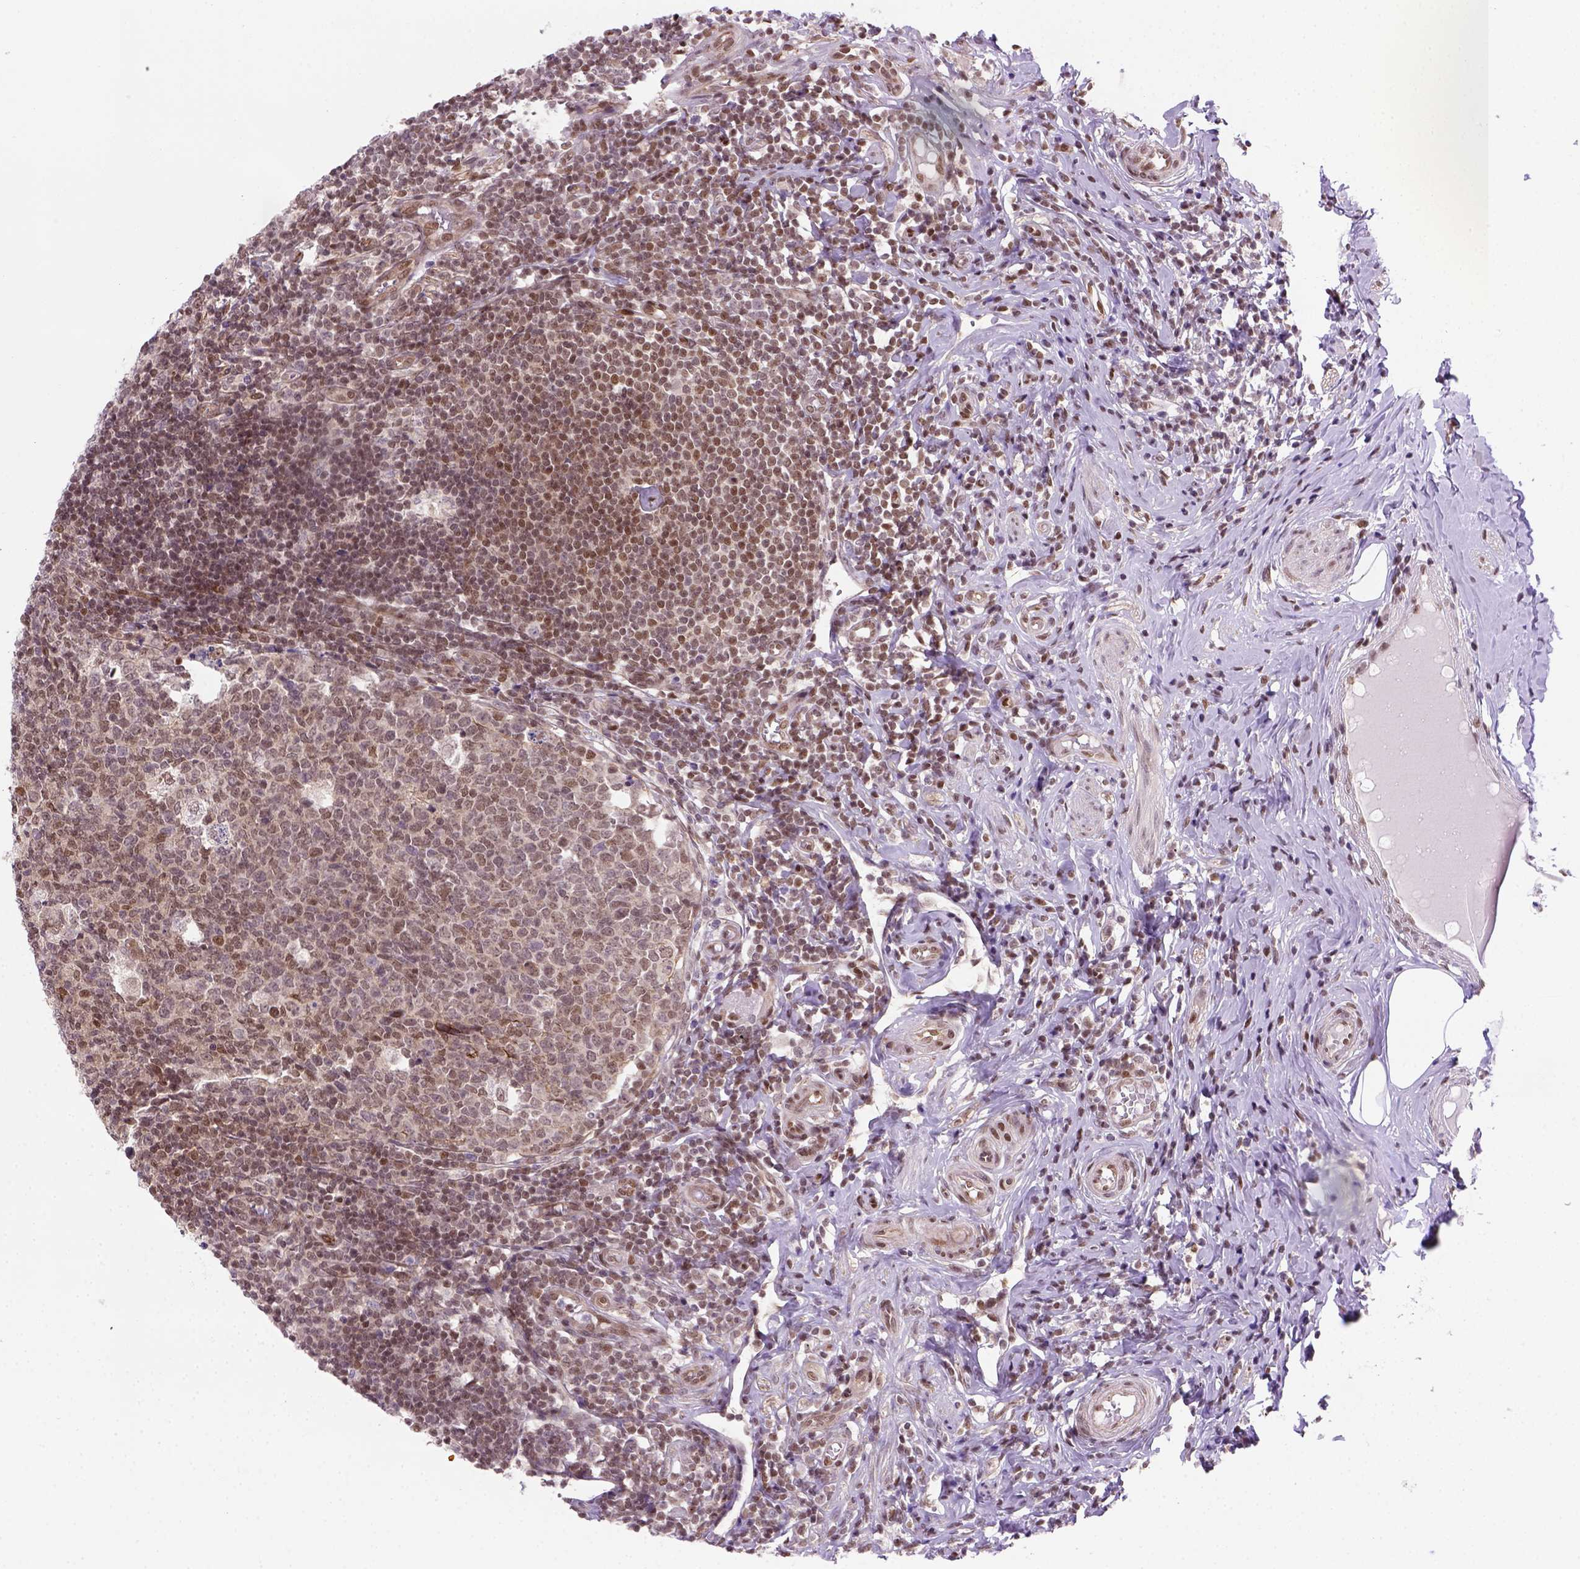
{"staining": {"intensity": "weak", "quantity": "25%-75%", "location": "nuclear"}, "tissue": "appendix", "cell_type": "Glandular cells", "image_type": "normal", "snomed": [{"axis": "morphology", "description": "Normal tissue, NOS"}, {"axis": "topography", "description": "Appendix"}], "caption": "A high-resolution histopathology image shows IHC staining of unremarkable appendix, which reveals weak nuclear expression in about 25%-75% of glandular cells. (DAB IHC with brightfield microscopy, high magnification).", "gene": "MGMT", "patient": {"sex": "male", "age": 18}}